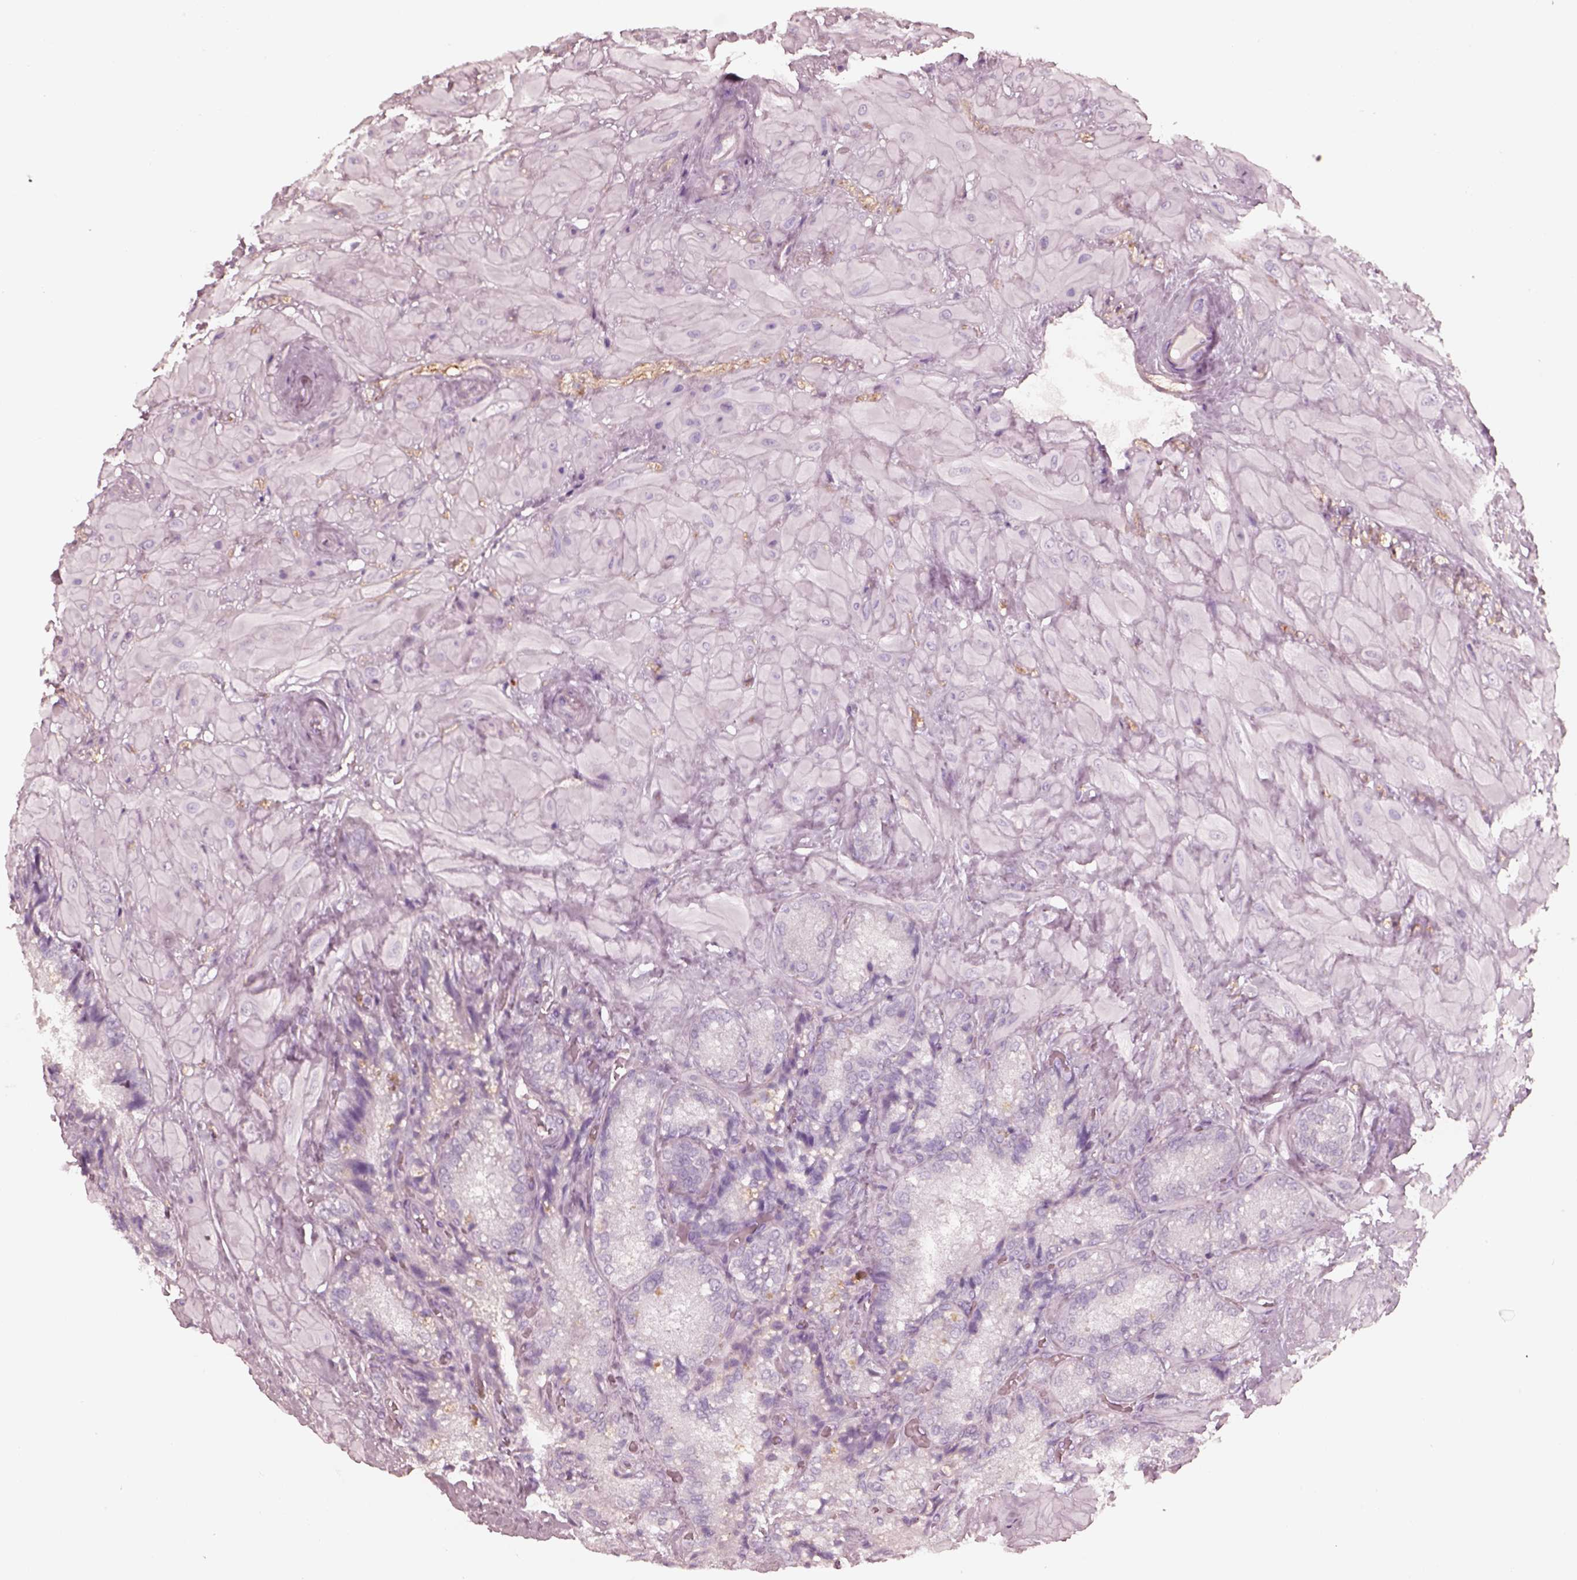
{"staining": {"intensity": "negative", "quantity": "none", "location": "none"}, "tissue": "seminal vesicle", "cell_type": "Glandular cells", "image_type": "normal", "snomed": [{"axis": "morphology", "description": "Normal tissue, NOS"}, {"axis": "topography", "description": "Seminal veicle"}], "caption": "This is a image of immunohistochemistry staining of normal seminal vesicle, which shows no expression in glandular cells.", "gene": "GPRIN1", "patient": {"sex": "male", "age": 57}}